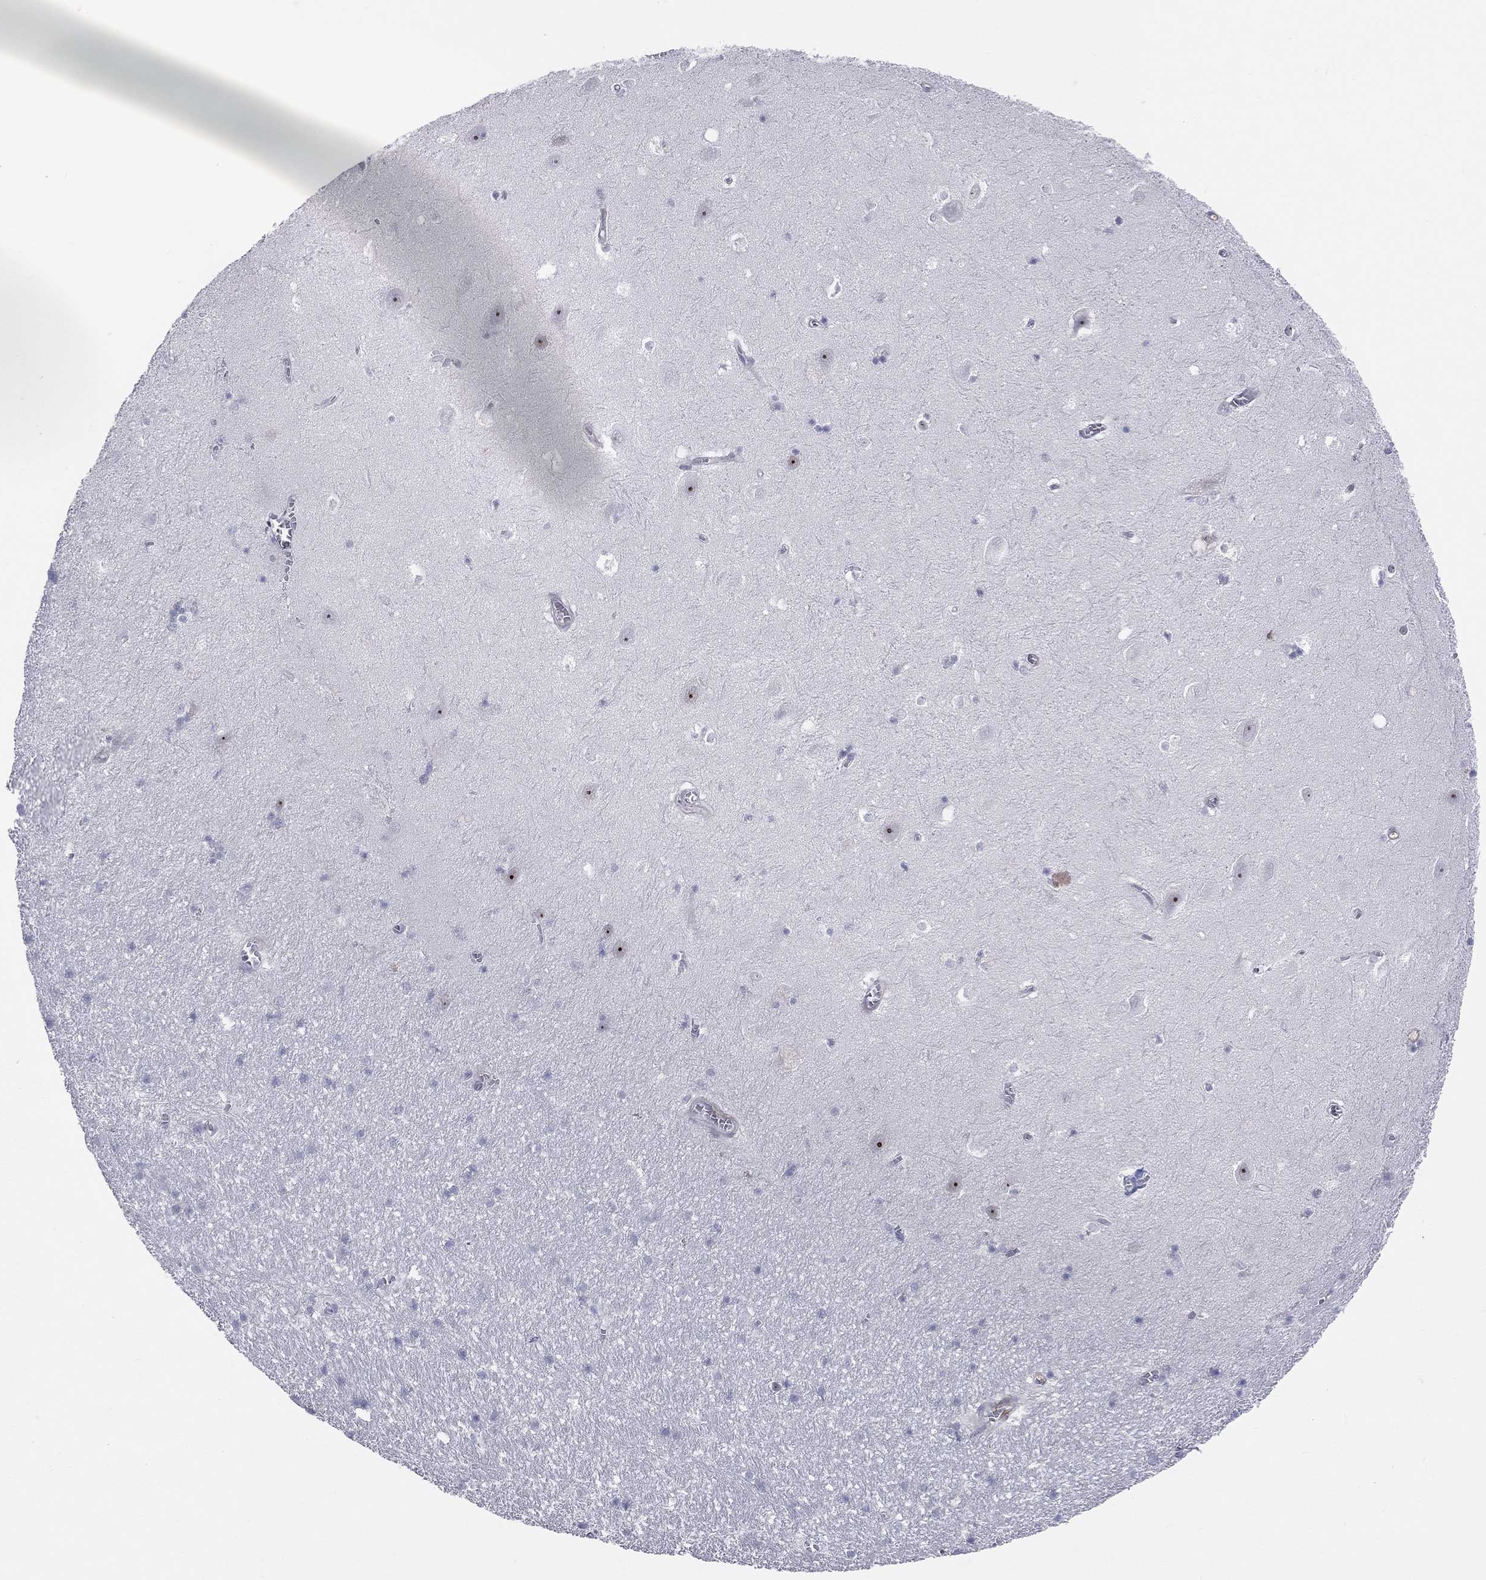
{"staining": {"intensity": "negative", "quantity": "none", "location": "none"}, "tissue": "hippocampus", "cell_type": "Glial cells", "image_type": "normal", "snomed": [{"axis": "morphology", "description": "Normal tissue, NOS"}, {"axis": "topography", "description": "Hippocampus"}], "caption": "A micrograph of hippocampus stained for a protein reveals no brown staining in glial cells.", "gene": "CD22", "patient": {"sex": "female", "age": 64}}